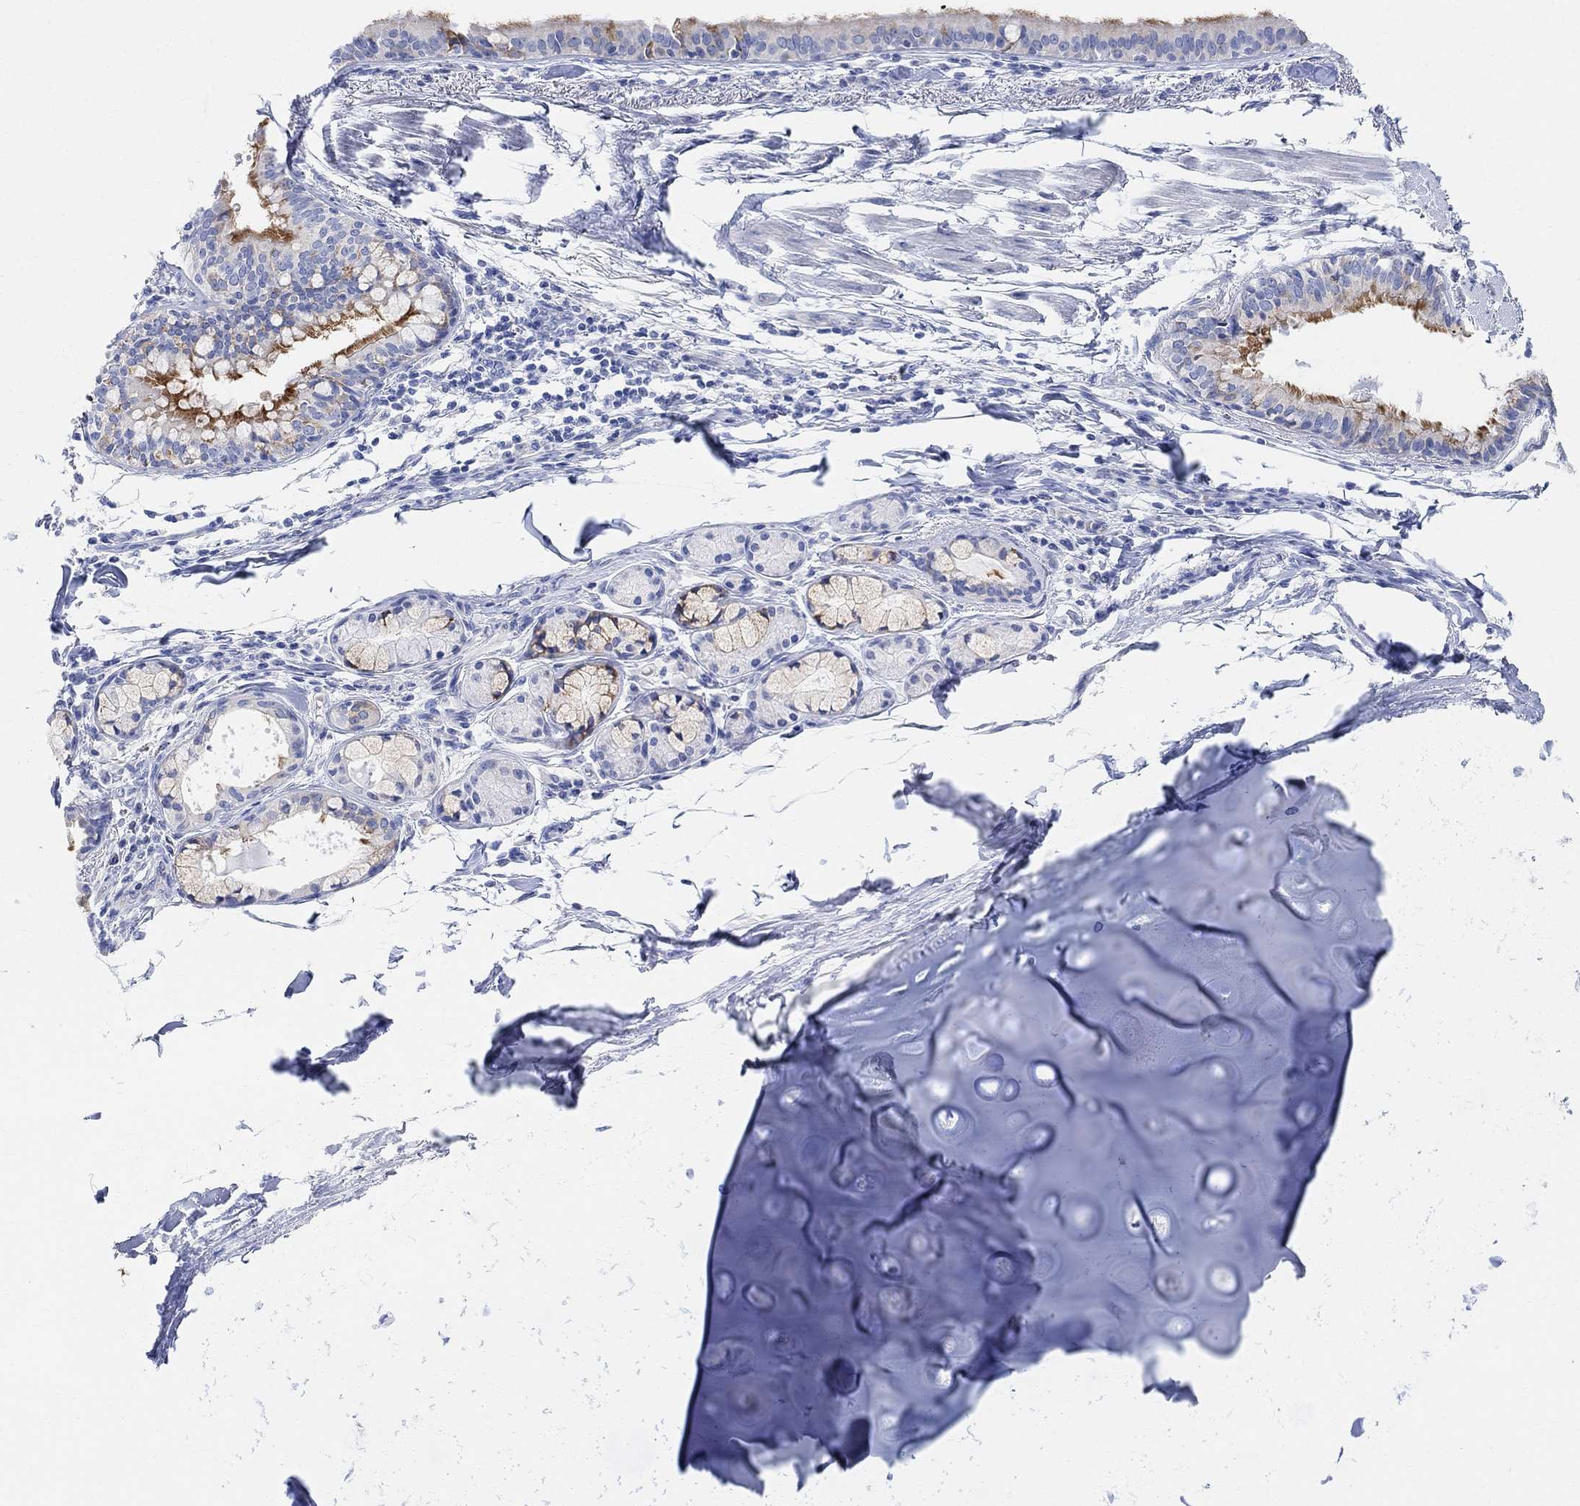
{"staining": {"intensity": "strong", "quantity": "<25%", "location": "cytoplasmic/membranous"}, "tissue": "bronchus", "cell_type": "Respiratory epithelial cells", "image_type": "normal", "snomed": [{"axis": "morphology", "description": "Normal tissue, NOS"}, {"axis": "morphology", "description": "Squamous cell carcinoma, NOS"}, {"axis": "topography", "description": "Bronchus"}, {"axis": "topography", "description": "Lung"}], "caption": "A brown stain highlights strong cytoplasmic/membranous staining of a protein in respiratory epithelial cells of benign bronchus.", "gene": "RETNLB", "patient": {"sex": "male", "age": 69}}